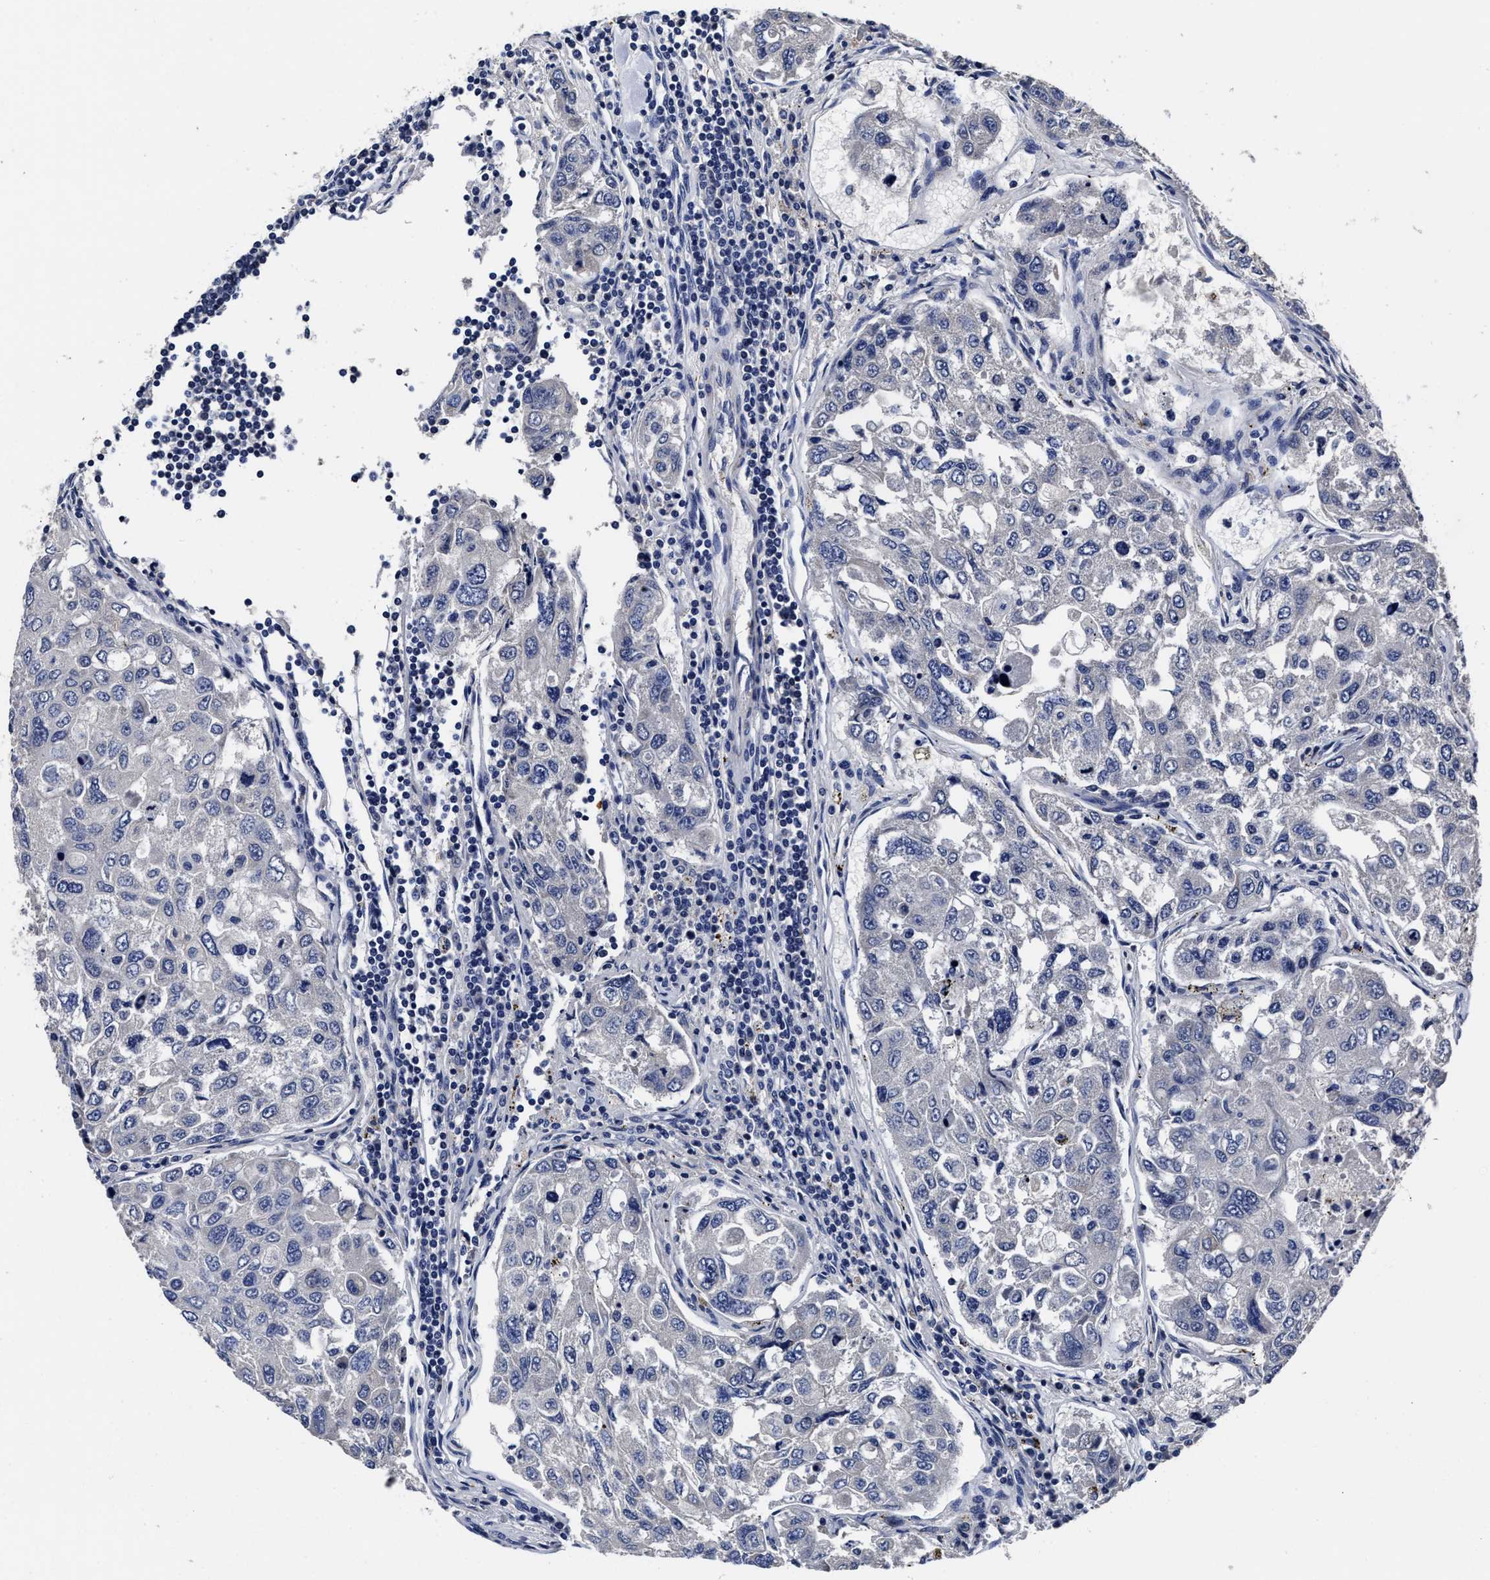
{"staining": {"intensity": "negative", "quantity": "none", "location": "none"}, "tissue": "urothelial cancer", "cell_type": "Tumor cells", "image_type": "cancer", "snomed": [{"axis": "morphology", "description": "Urothelial carcinoma, High grade"}, {"axis": "topography", "description": "Lymph node"}, {"axis": "topography", "description": "Urinary bladder"}], "caption": "Immunohistochemical staining of human urothelial cancer reveals no significant expression in tumor cells.", "gene": "OLFML2A", "patient": {"sex": "male", "age": 51}}